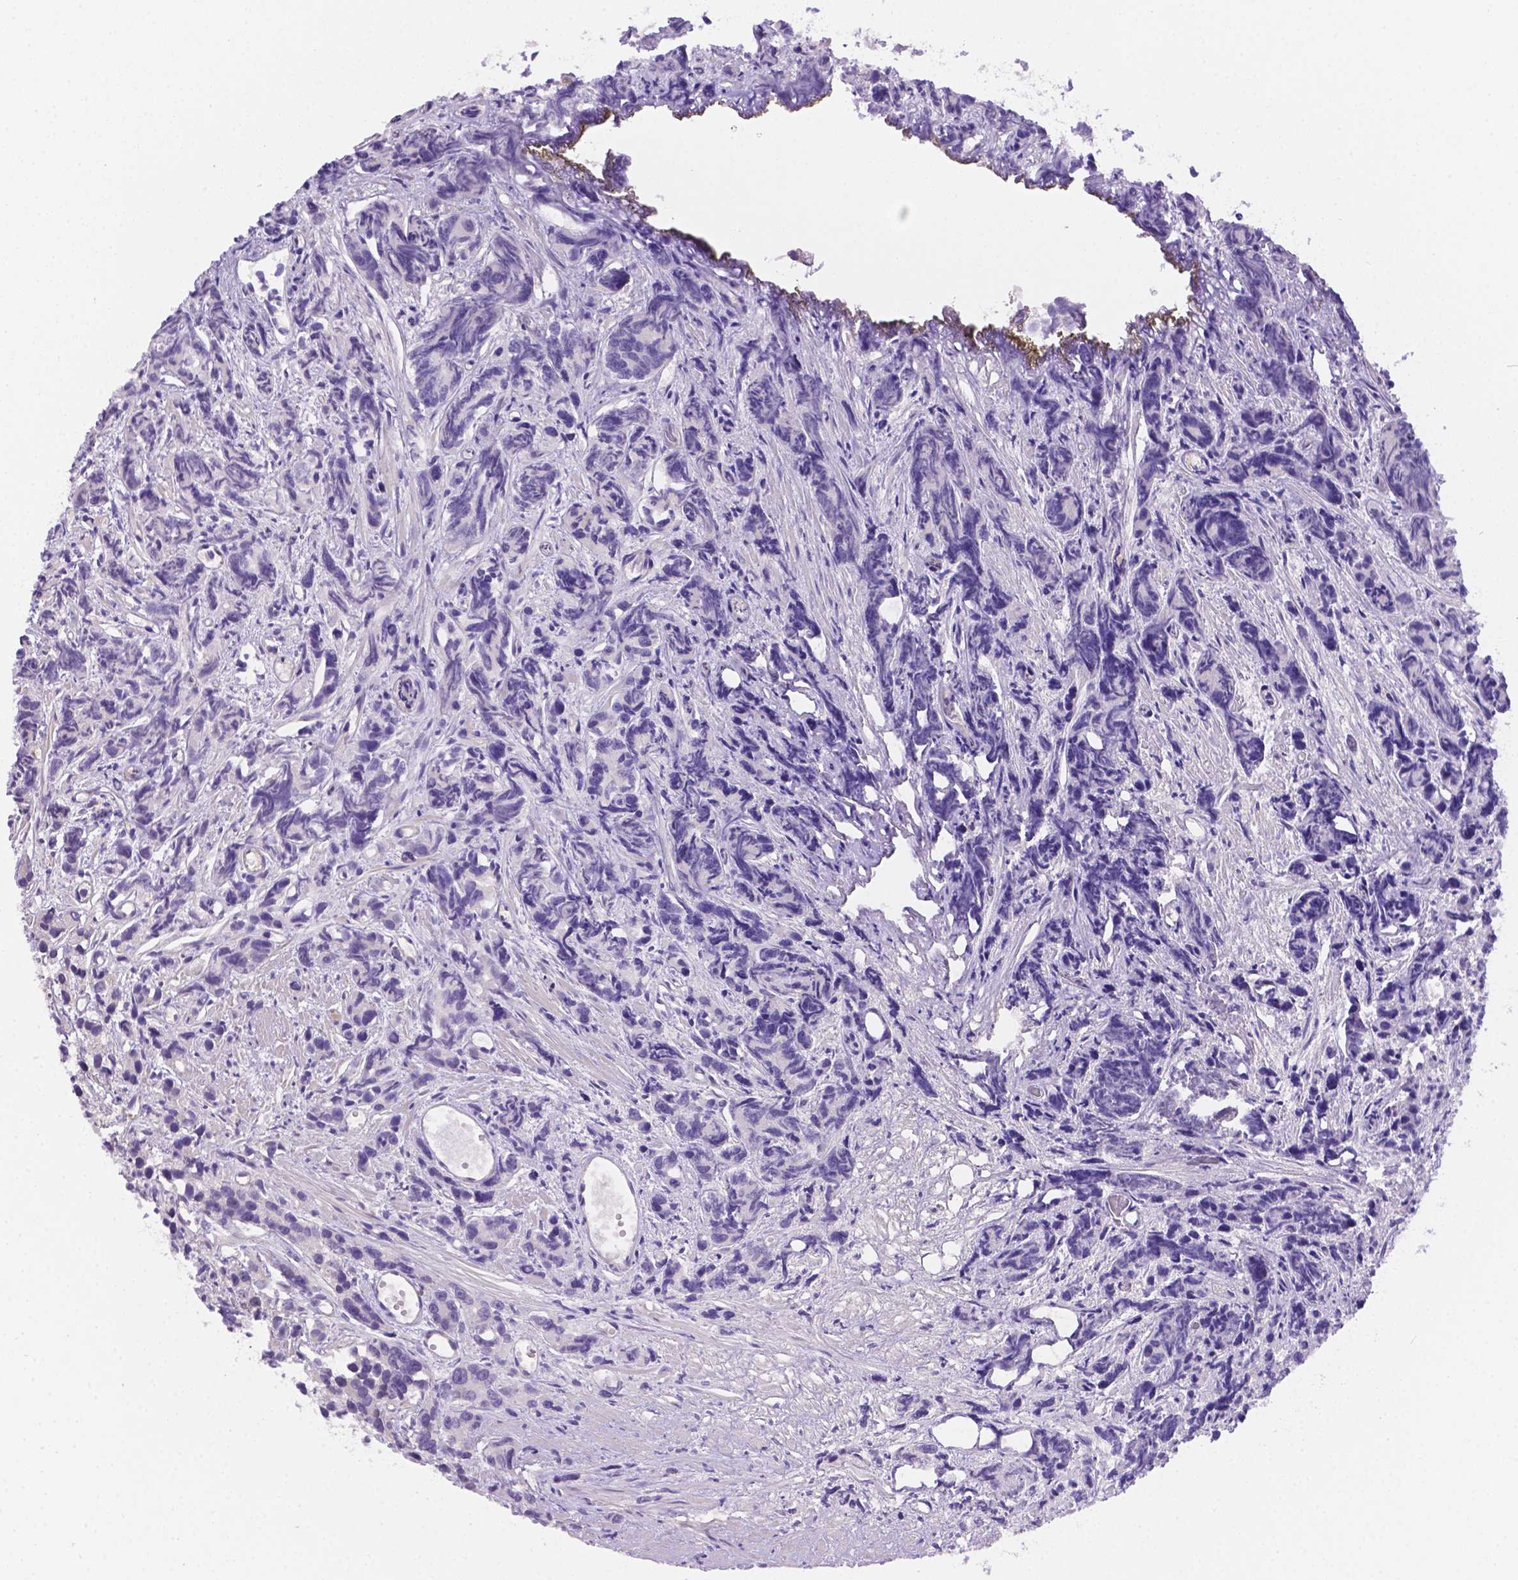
{"staining": {"intensity": "negative", "quantity": "none", "location": "none"}, "tissue": "prostate cancer", "cell_type": "Tumor cells", "image_type": "cancer", "snomed": [{"axis": "morphology", "description": "Adenocarcinoma, High grade"}, {"axis": "topography", "description": "Prostate"}], "caption": "Tumor cells show no significant positivity in prostate adenocarcinoma (high-grade).", "gene": "NXPE2", "patient": {"sex": "male", "age": 77}}